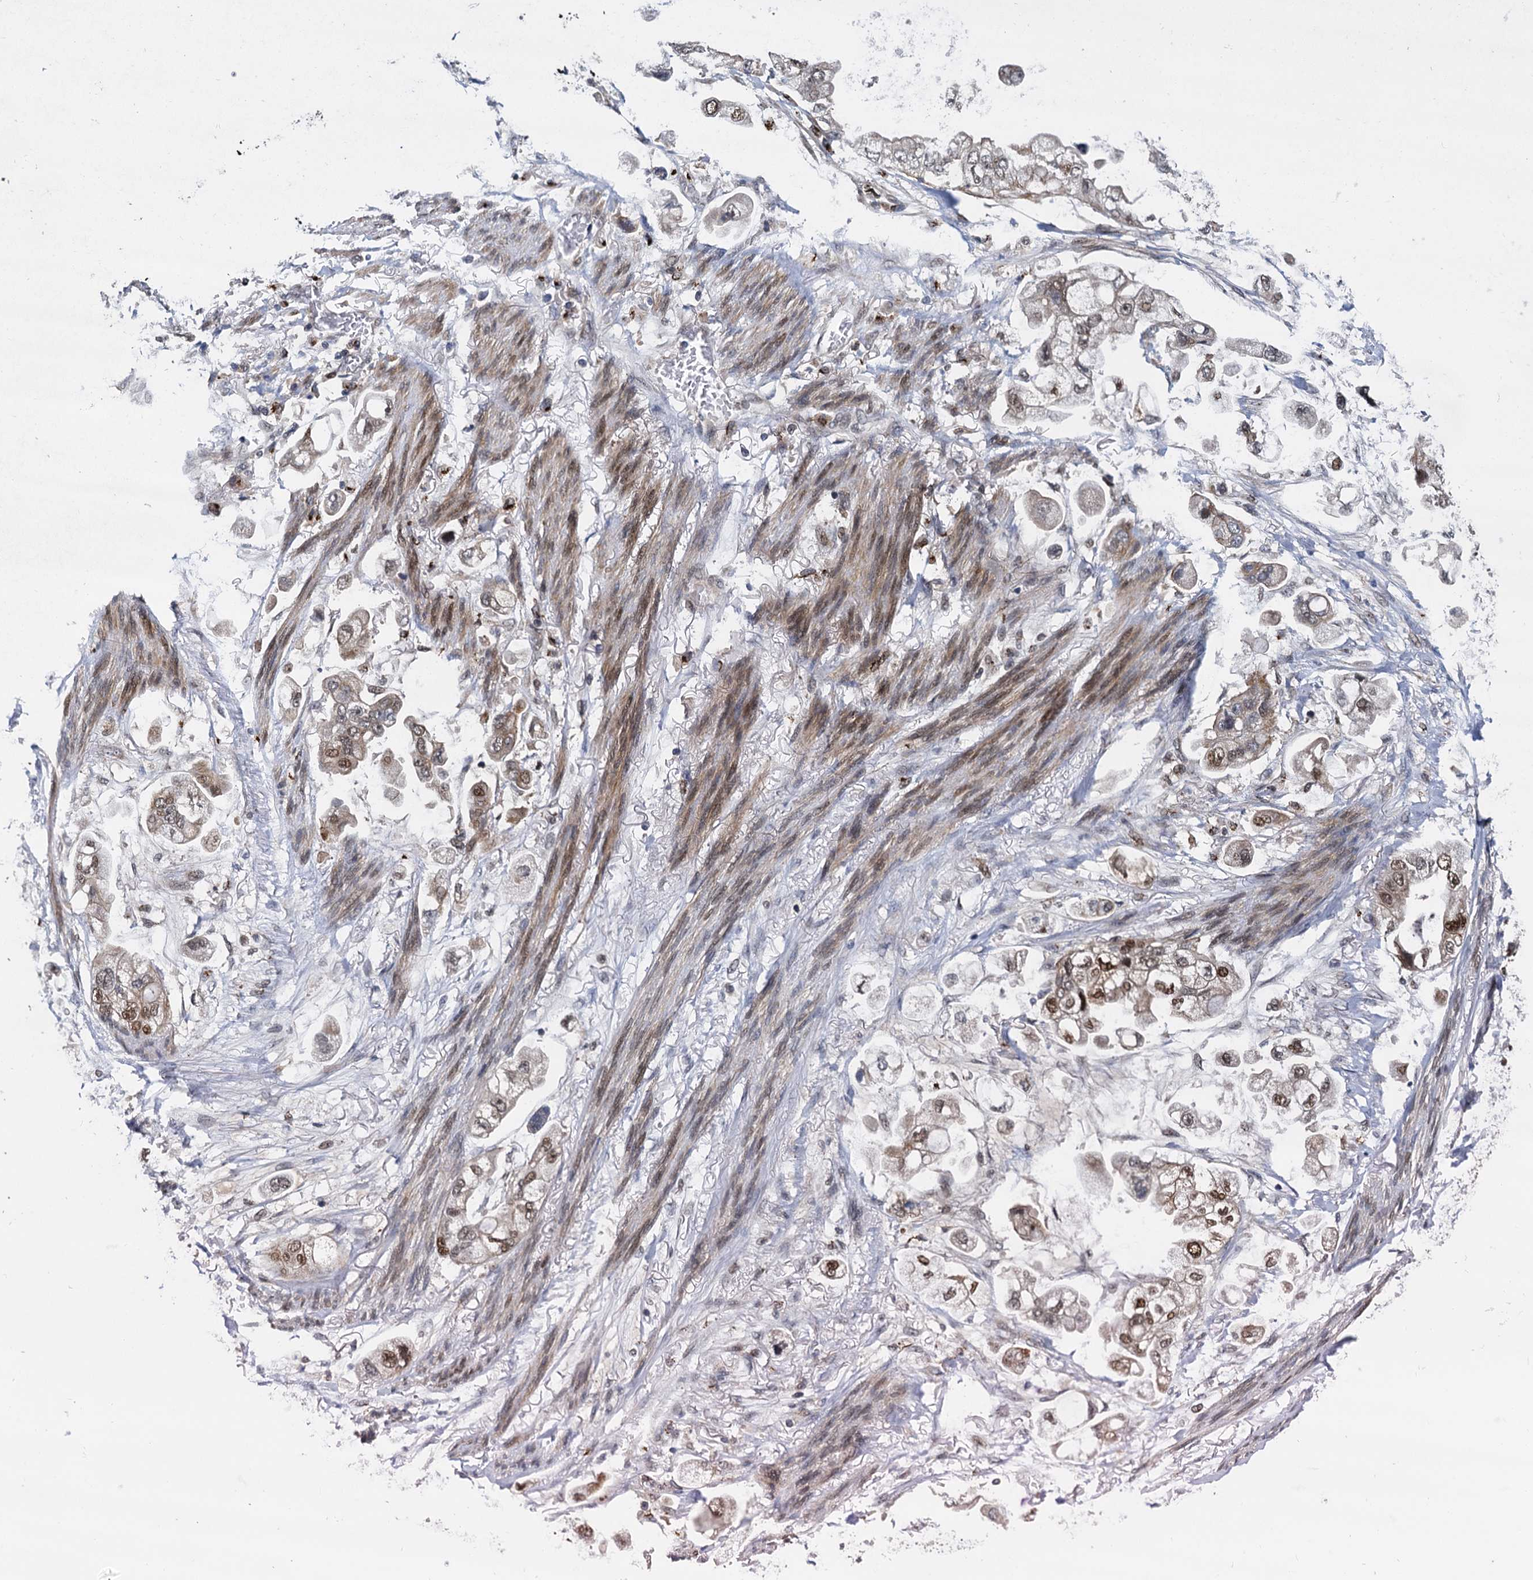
{"staining": {"intensity": "strong", "quantity": "<25%", "location": "cytoplasmic/membranous,nuclear"}, "tissue": "stomach cancer", "cell_type": "Tumor cells", "image_type": "cancer", "snomed": [{"axis": "morphology", "description": "Adenocarcinoma, NOS"}, {"axis": "topography", "description": "Stomach"}], "caption": "The image reveals a brown stain indicating the presence of a protein in the cytoplasmic/membranous and nuclear of tumor cells in adenocarcinoma (stomach).", "gene": "GAL3ST4", "patient": {"sex": "male", "age": 62}}